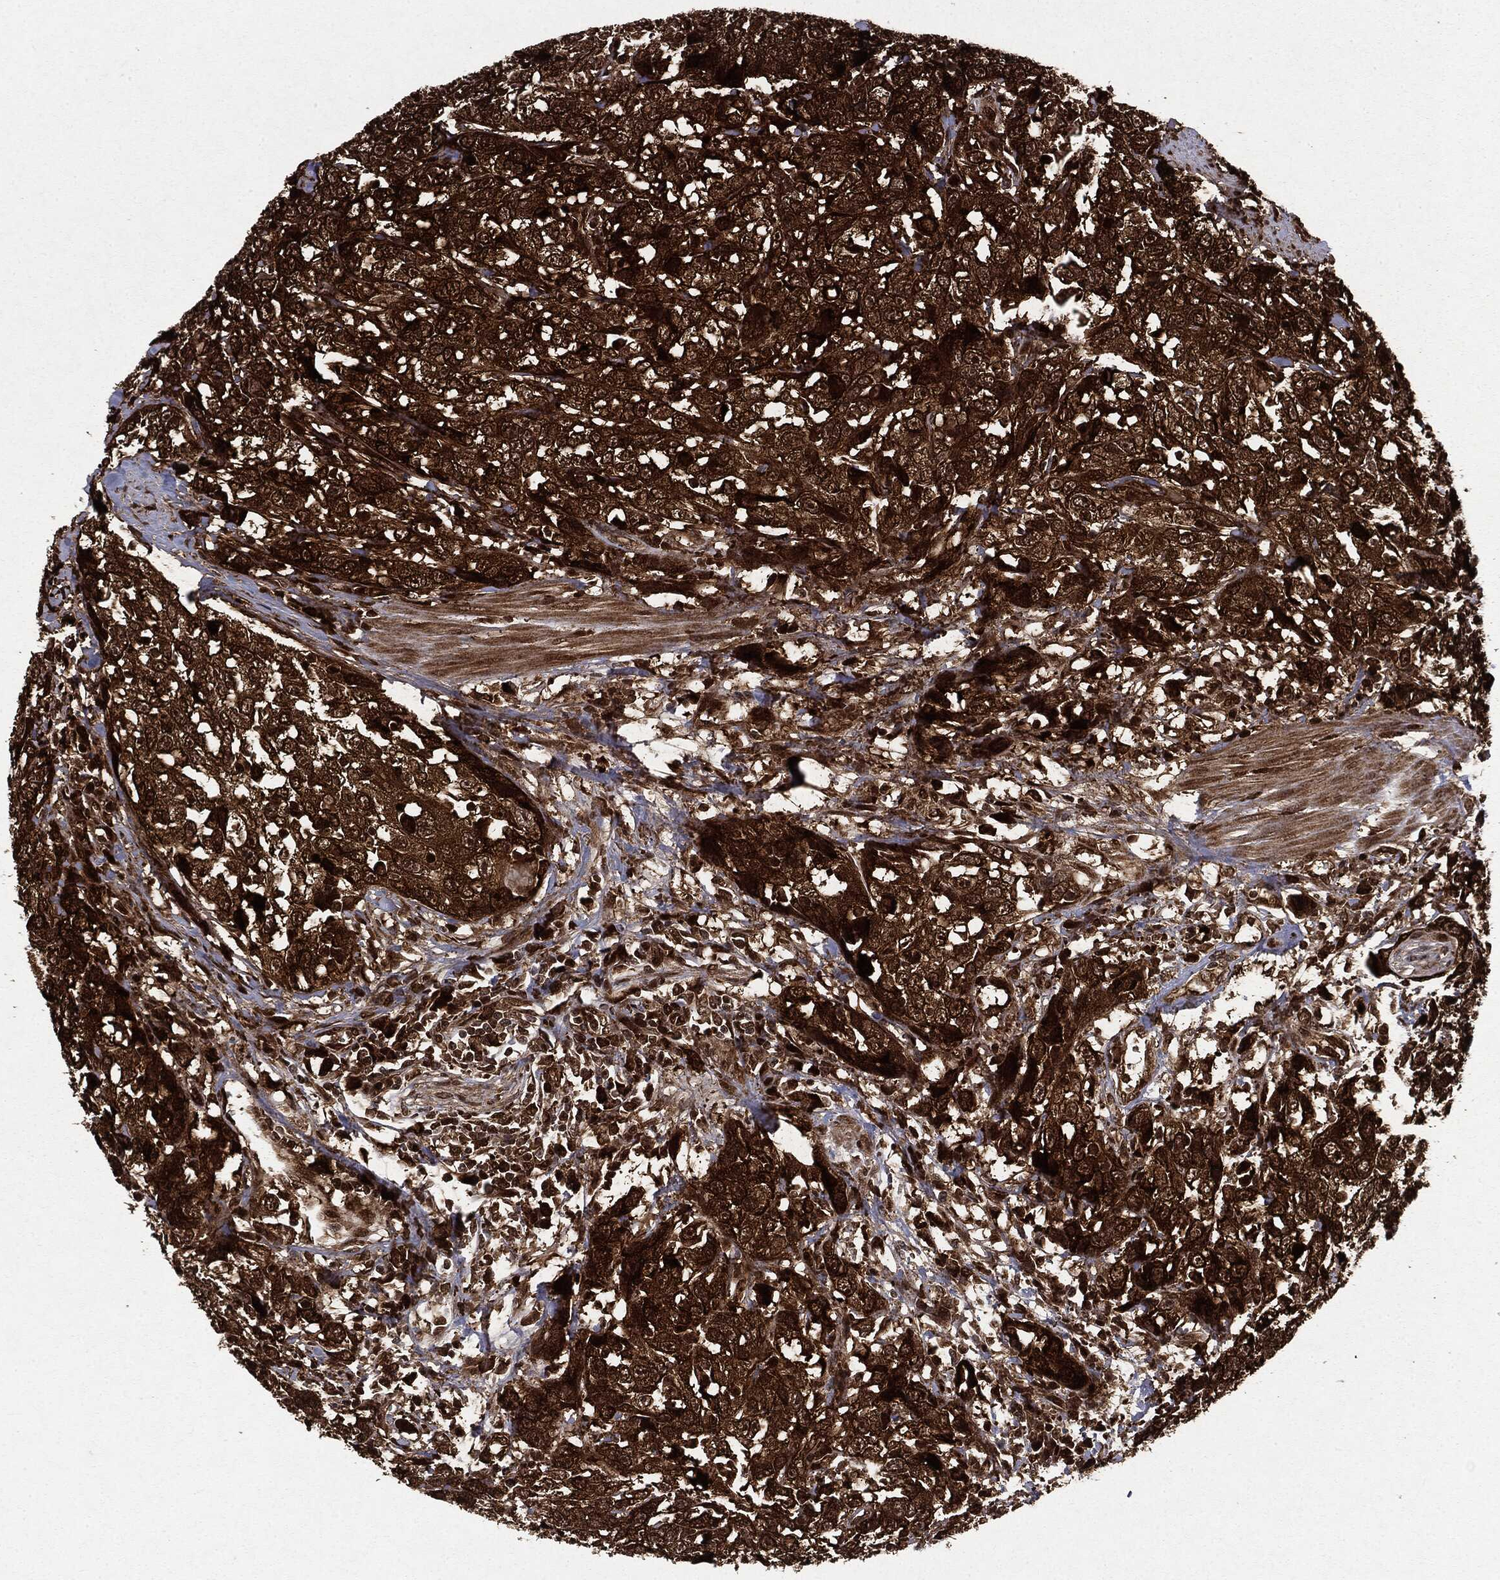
{"staining": {"intensity": "strong", "quantity": ">75%", "location": "cytoplasmic/membranous"}, "tissue": "urothelial cancer", "cell_type": "Tumor cells", "image_type": "cancer", "snomed": [{"axis": "morphology", "description": "Urothelial carcinoma, NOS"}, {"axis": "morphology", "description": "Urothelial carcinoma, High grade"}, {"axis": "topography", "description": "Urinary bladder"}], "caption": "IHC staining of urothelial cancer, which shows high levels of strong cytoplasmic/membranous positivity in about >75% of tumor cells indicating strong cytoplasmic/membranous protein expression. The staining was performed using DAB (3,3'-diaminobenzidine) (brown) for protein detection and nuclei were counterstained in hematoxylin (blue).", "gene": "OTUB1", "patient": {"sex": "female", "age": 73}}